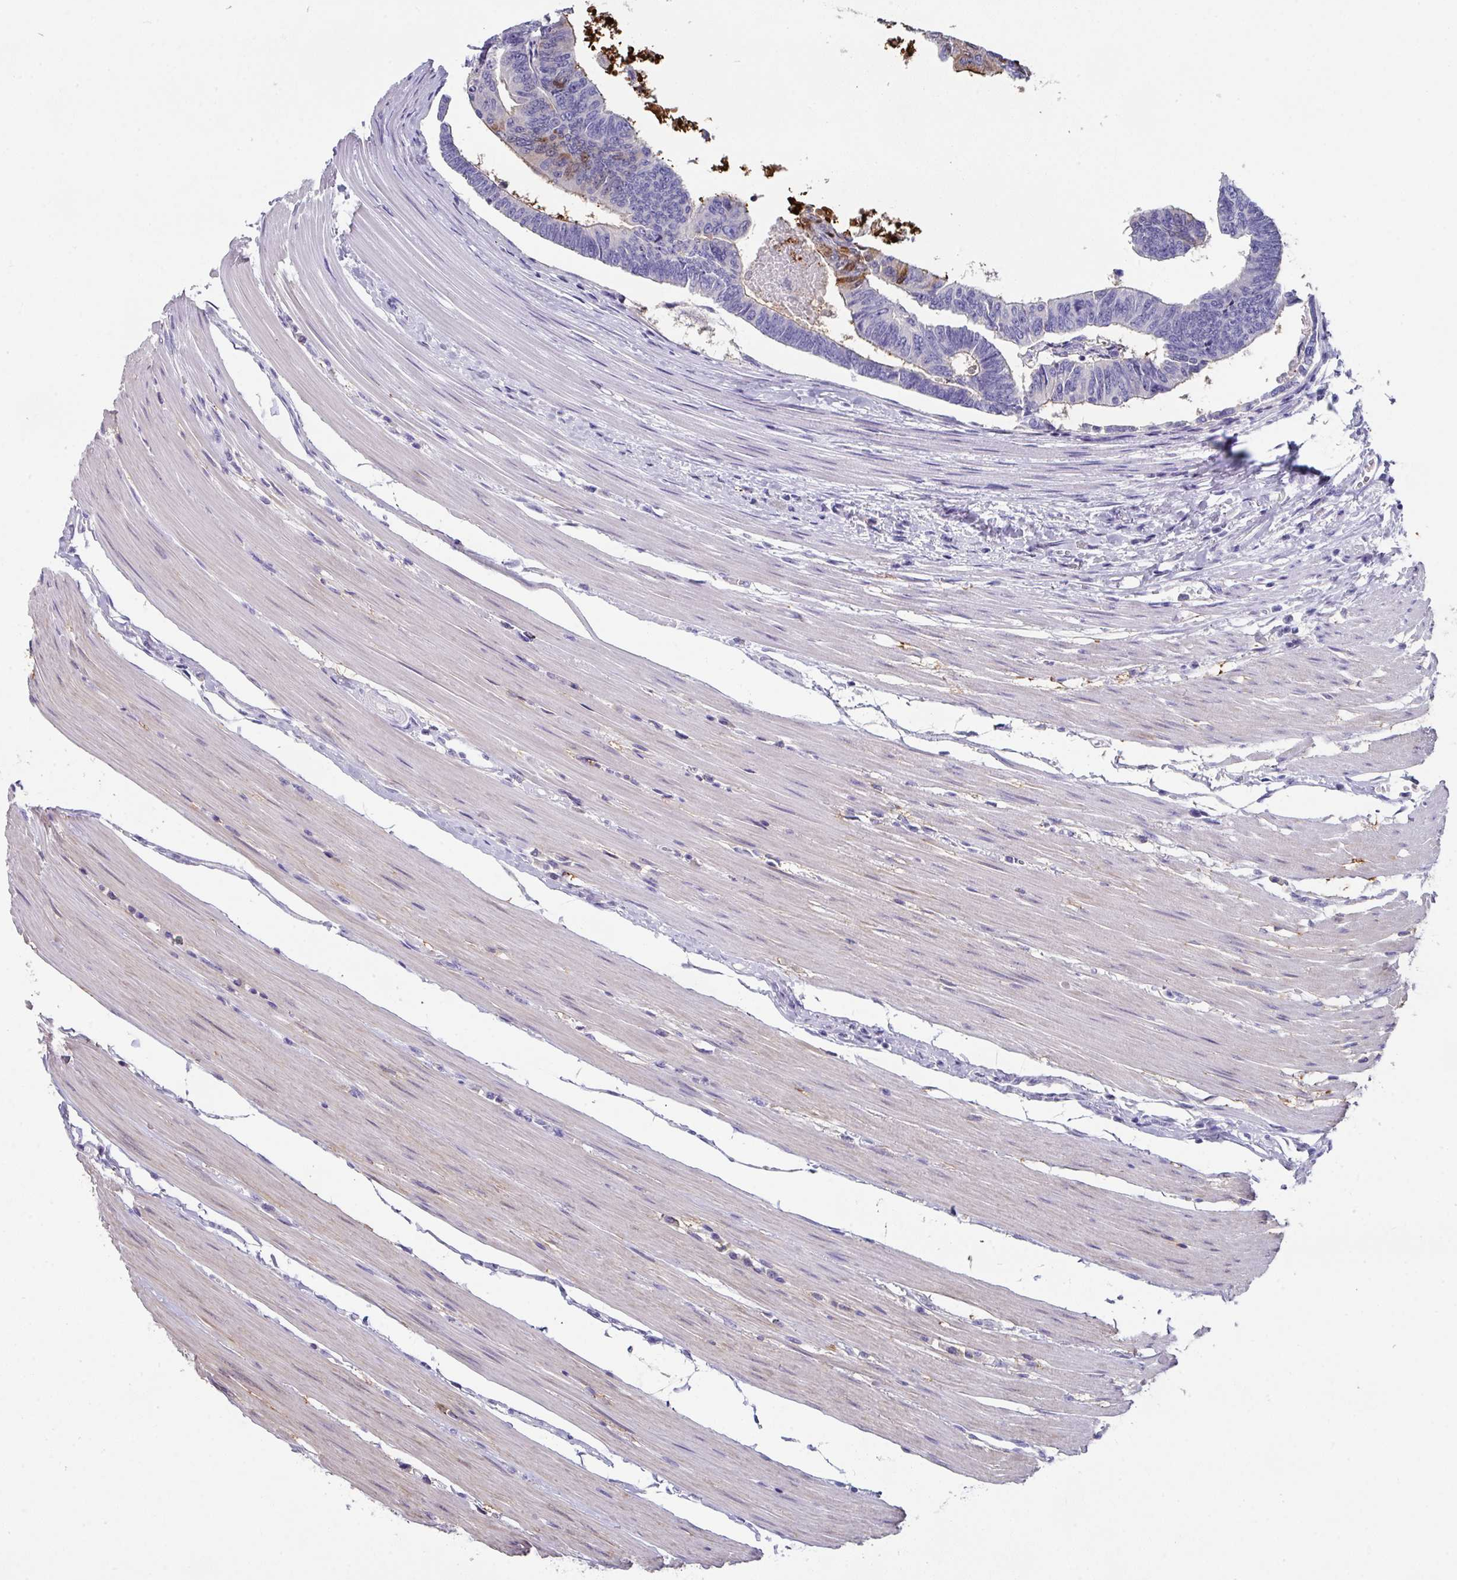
{"staining": {"intensity": "strong", "quantity": "<25%", "location": "cytoplasmic/membranous"}, "tissue": "colorectal cancer", "cell_type": "Tumor cells", "image_type": "cancer", "snomed": [{"axis": "morphology", "description": "Adenocarcinoma, NOS"}, {"axis": "topography", "description": "Rectum"}], "caption": "Protein expression analysis of human colorectal cancer reveals strong cytoplasmic/membranous staining in about <25% of tumor cells. Immunohistochemistry (ihc) stains the protein of interest in brown and the nuclei are stained blue.", "gene": "PEX10", "patient": {"sex": "female", "age": 65}}